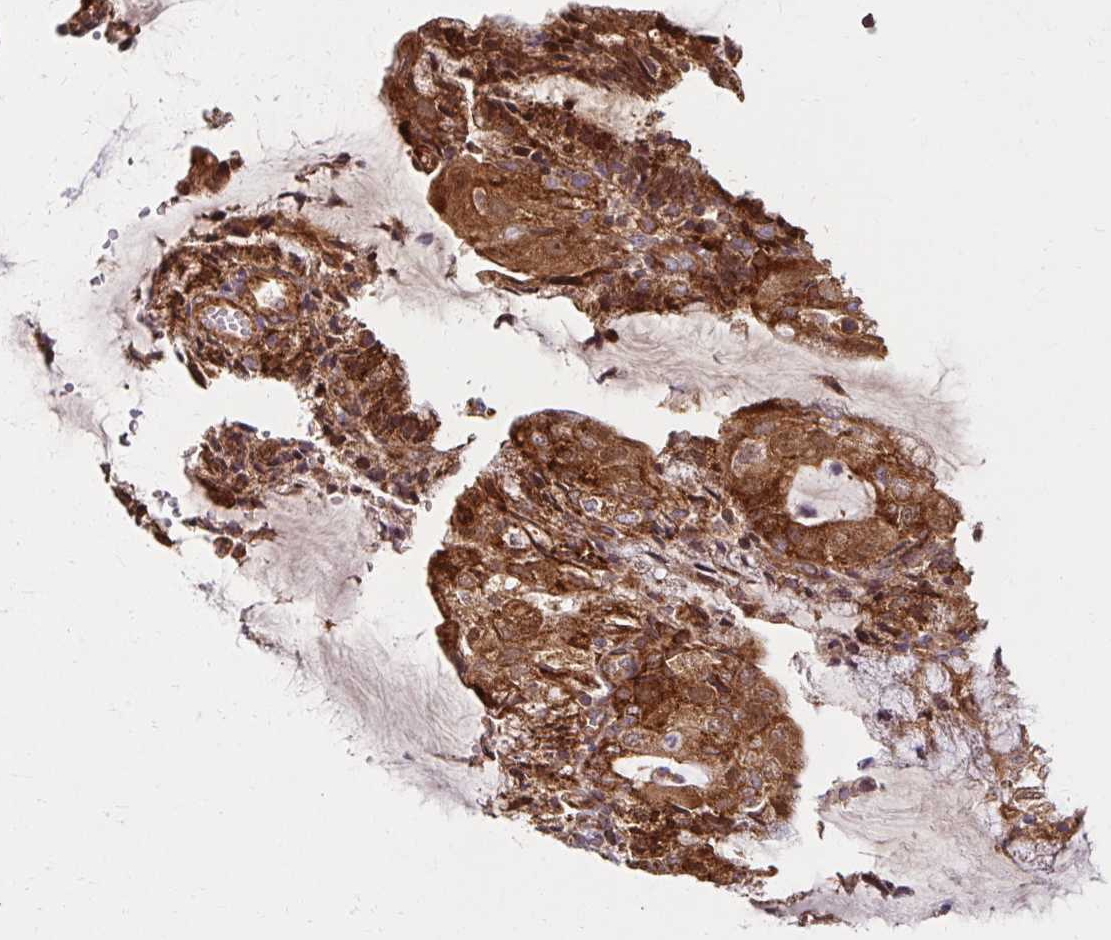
{"staining": {"intensity": "strong", "quantity": ">75%", "location": "cytoplasmic/membranous"}, "tissue": "endometrial cancer", "cell_type": "Tumor cells", "image_type": "cancer", "snomed": [{"axis": "morphology", "description": "Adenocarcinoma, NOS"}, {"axis": "topography", "description": "Endometrium"}], "caption": "Brown immunohistochemical staining in adenocarcinoma (endometrial) shows strong cytoplasmic/membranous staining in approximately >75% of tumor cells.", "gene": "BTF3", "patient": {"sex": "female", "age": 81}}